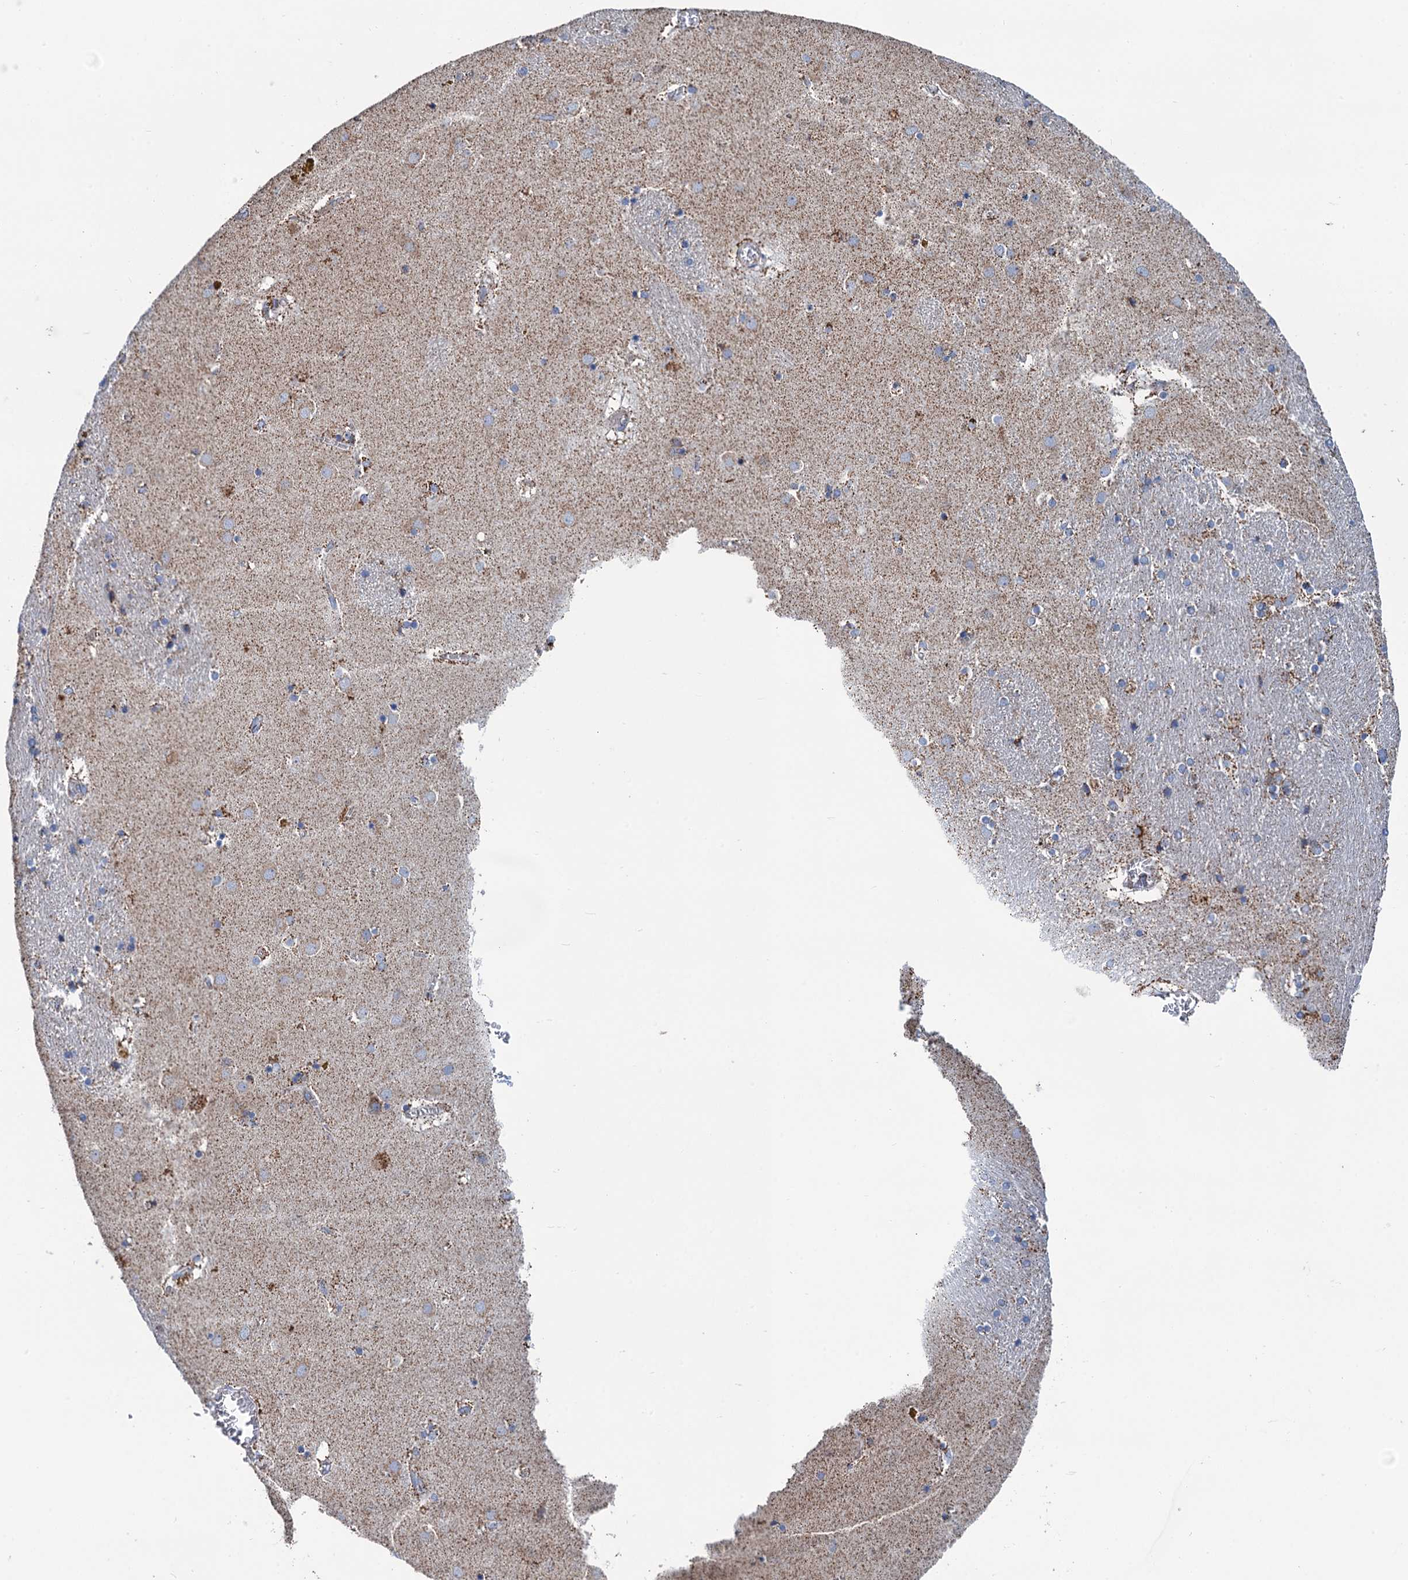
{"staining": {"intensity": "moderate", "quantity": "25%-75%", "location": "cytoplasmic/membranous"}, "tissue": "caudate", "cell_type": "Glial cells", "image_type": "normal", "snomed": [{"axis": "morphology", "description": "Normal tissue, NOS"}, {"axis": "topography", "description": "Lateral ventricle wall"}], "caption": "Immunohistochemistry histopathology image of unremarkable caudate: human caudate stained using IHC displays medium levels of moderate protein expression localized specifically in the cytoplasmic/membranous of glial cells, appearing as a cytoplasmic/membranous brown color.", "gene": "IVD", "patient": {"sex": "male", "age": 70}}